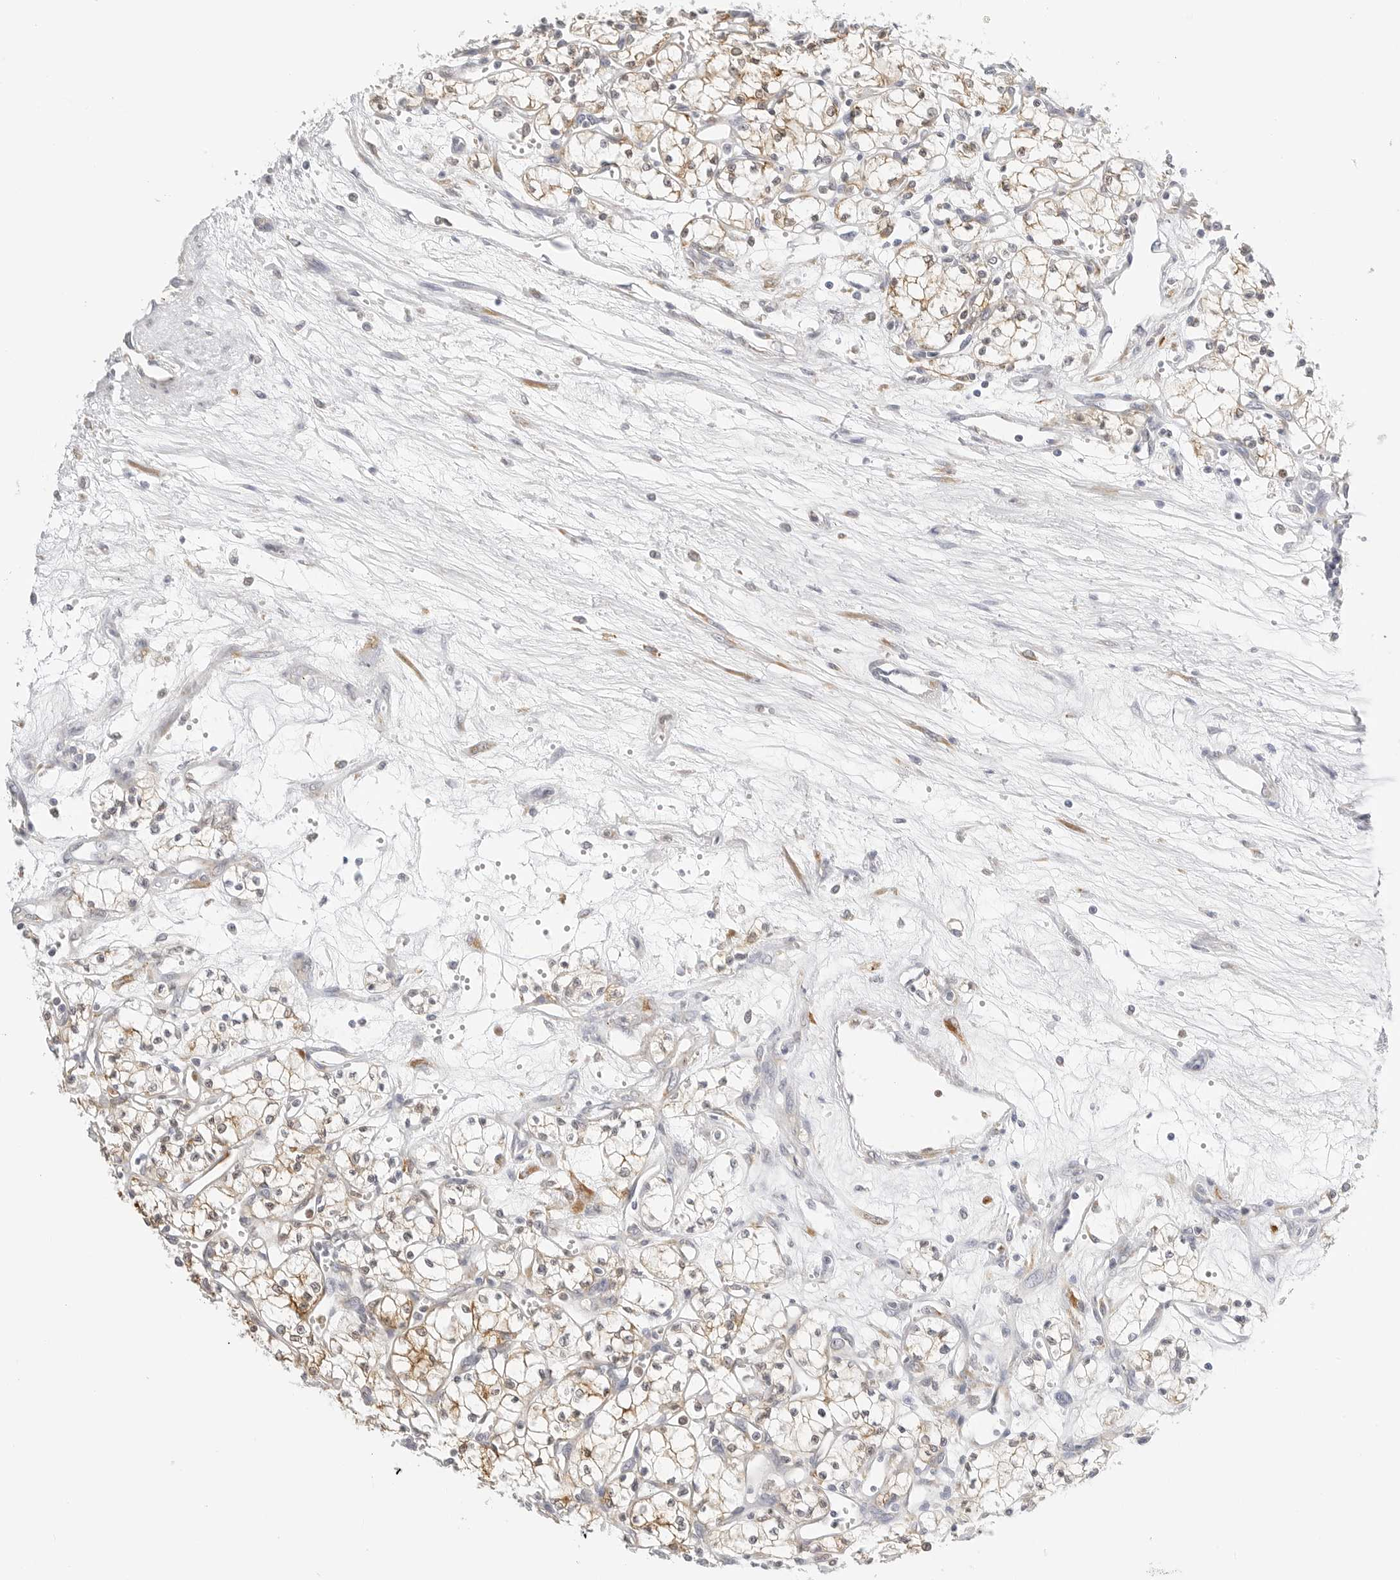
{"staining": {"intensity": "moderate", "quantity": "25%-75%", "location": "cytoplasmic/membranous"}, "tissue": "renal cancer", "cell_type": "Tumor cells", "image_type": "cancer", "snomed": [{"axis": "morphology", "description": "Adenocarcinoma, NOS"}, {"axis": "topography", "description": "Kidney"}], "caption": "DAB (3,3'-diaminobenzidine) immunohistochemical staining of adenocarcinoma (renal) shows moderate cytoplasmic/membranous protein positivity in about 25%-75% of tumor cells.", "gene": "THEM4", "patient": {"sex": "male", "age": 59}}